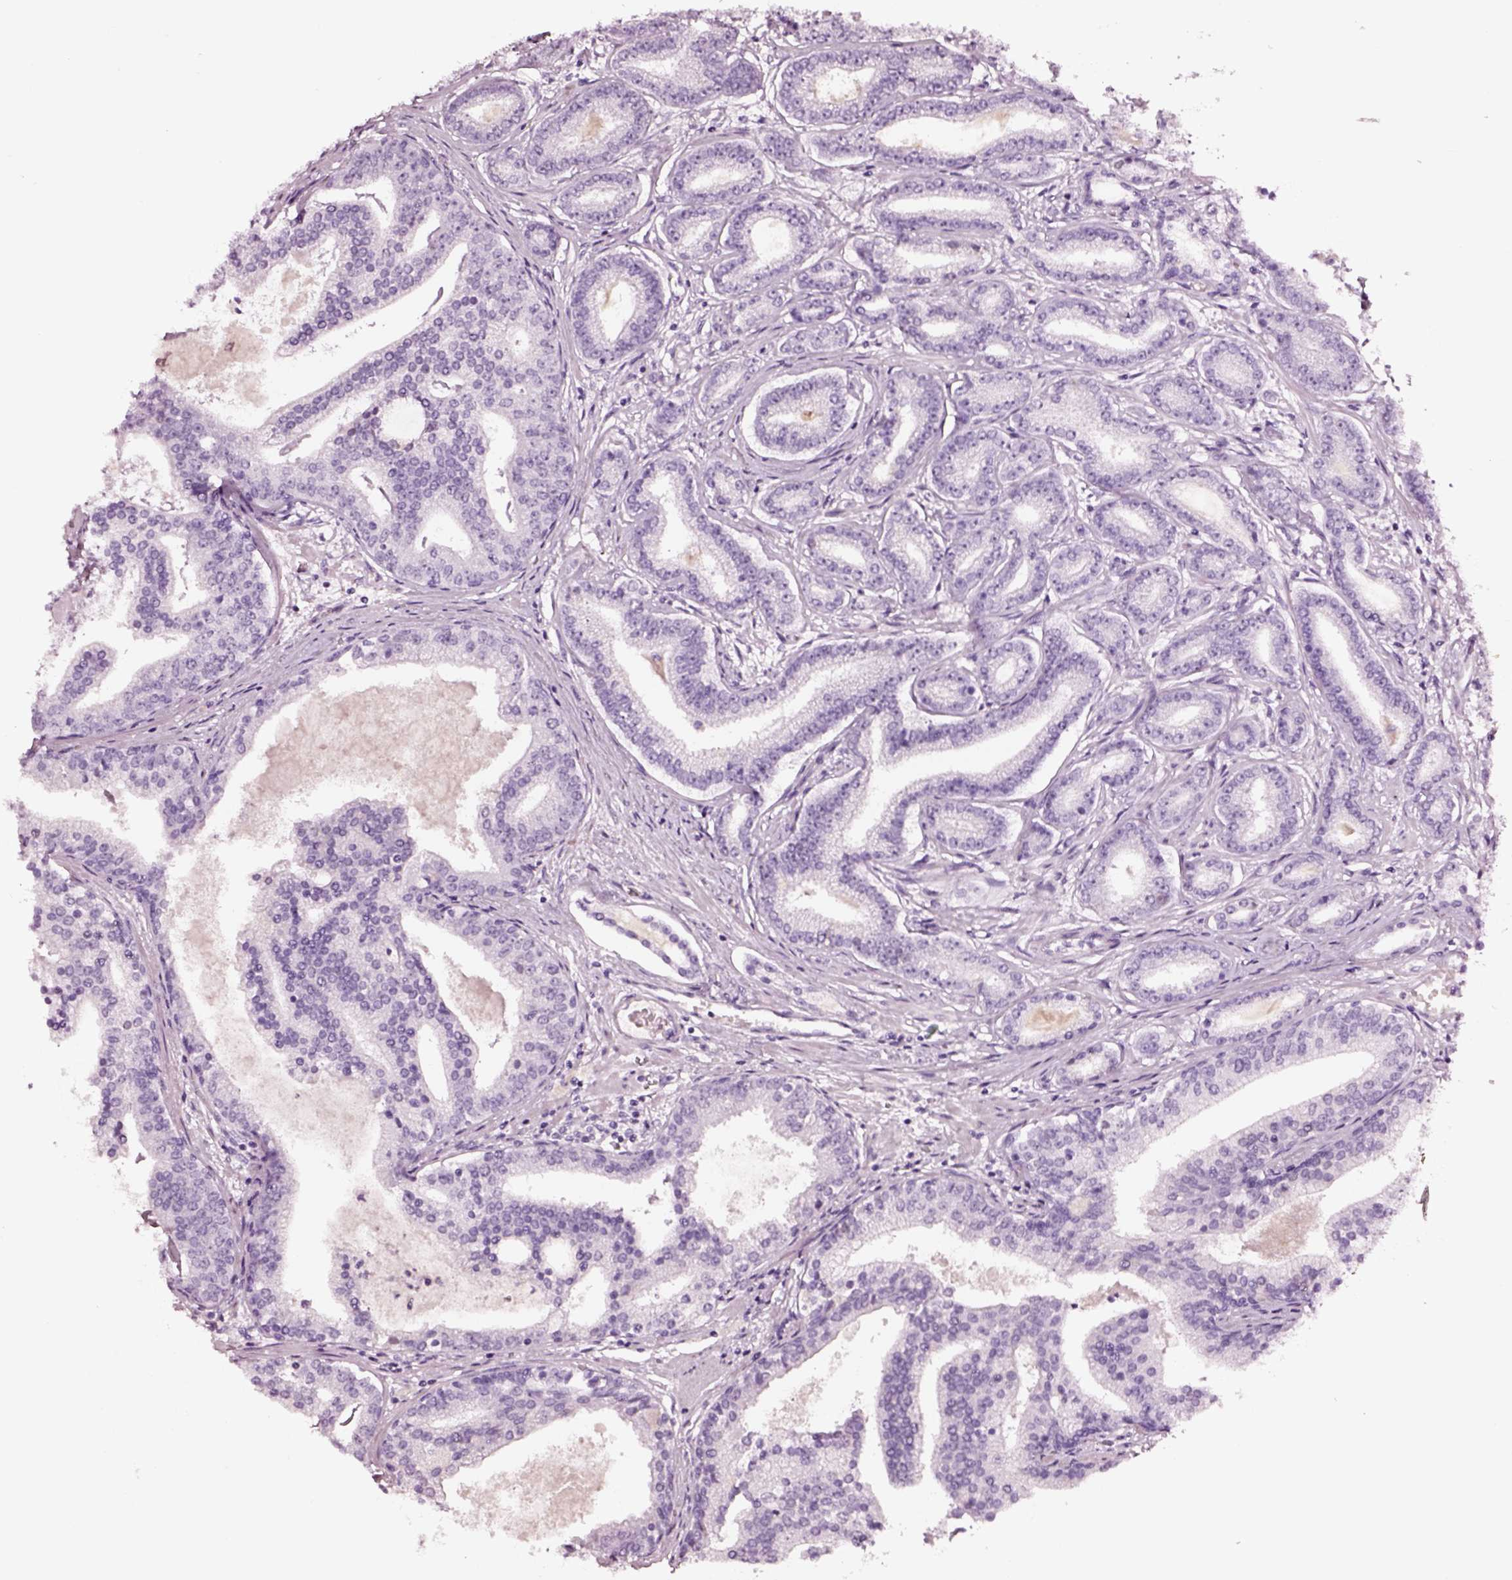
{"staining": {"intensity": "negative", "quantity": "none", "location": "none"}, "tissue": "prostate cancer", "cell_type": "Tumor cells", "image_type": "cancer", "snomed": [{"axis": "morphology", "description": "Adenocarcinoma, NOS"}, {"axis": "topography", "description": "Prostate"}], "caption": "This is a image of immunohistochemistry staining of prostate adenocarcinoma, which shows no staining in tumor cells.", "gene": "SMIM17", "patient": {"sex": "male", "age": 64}}